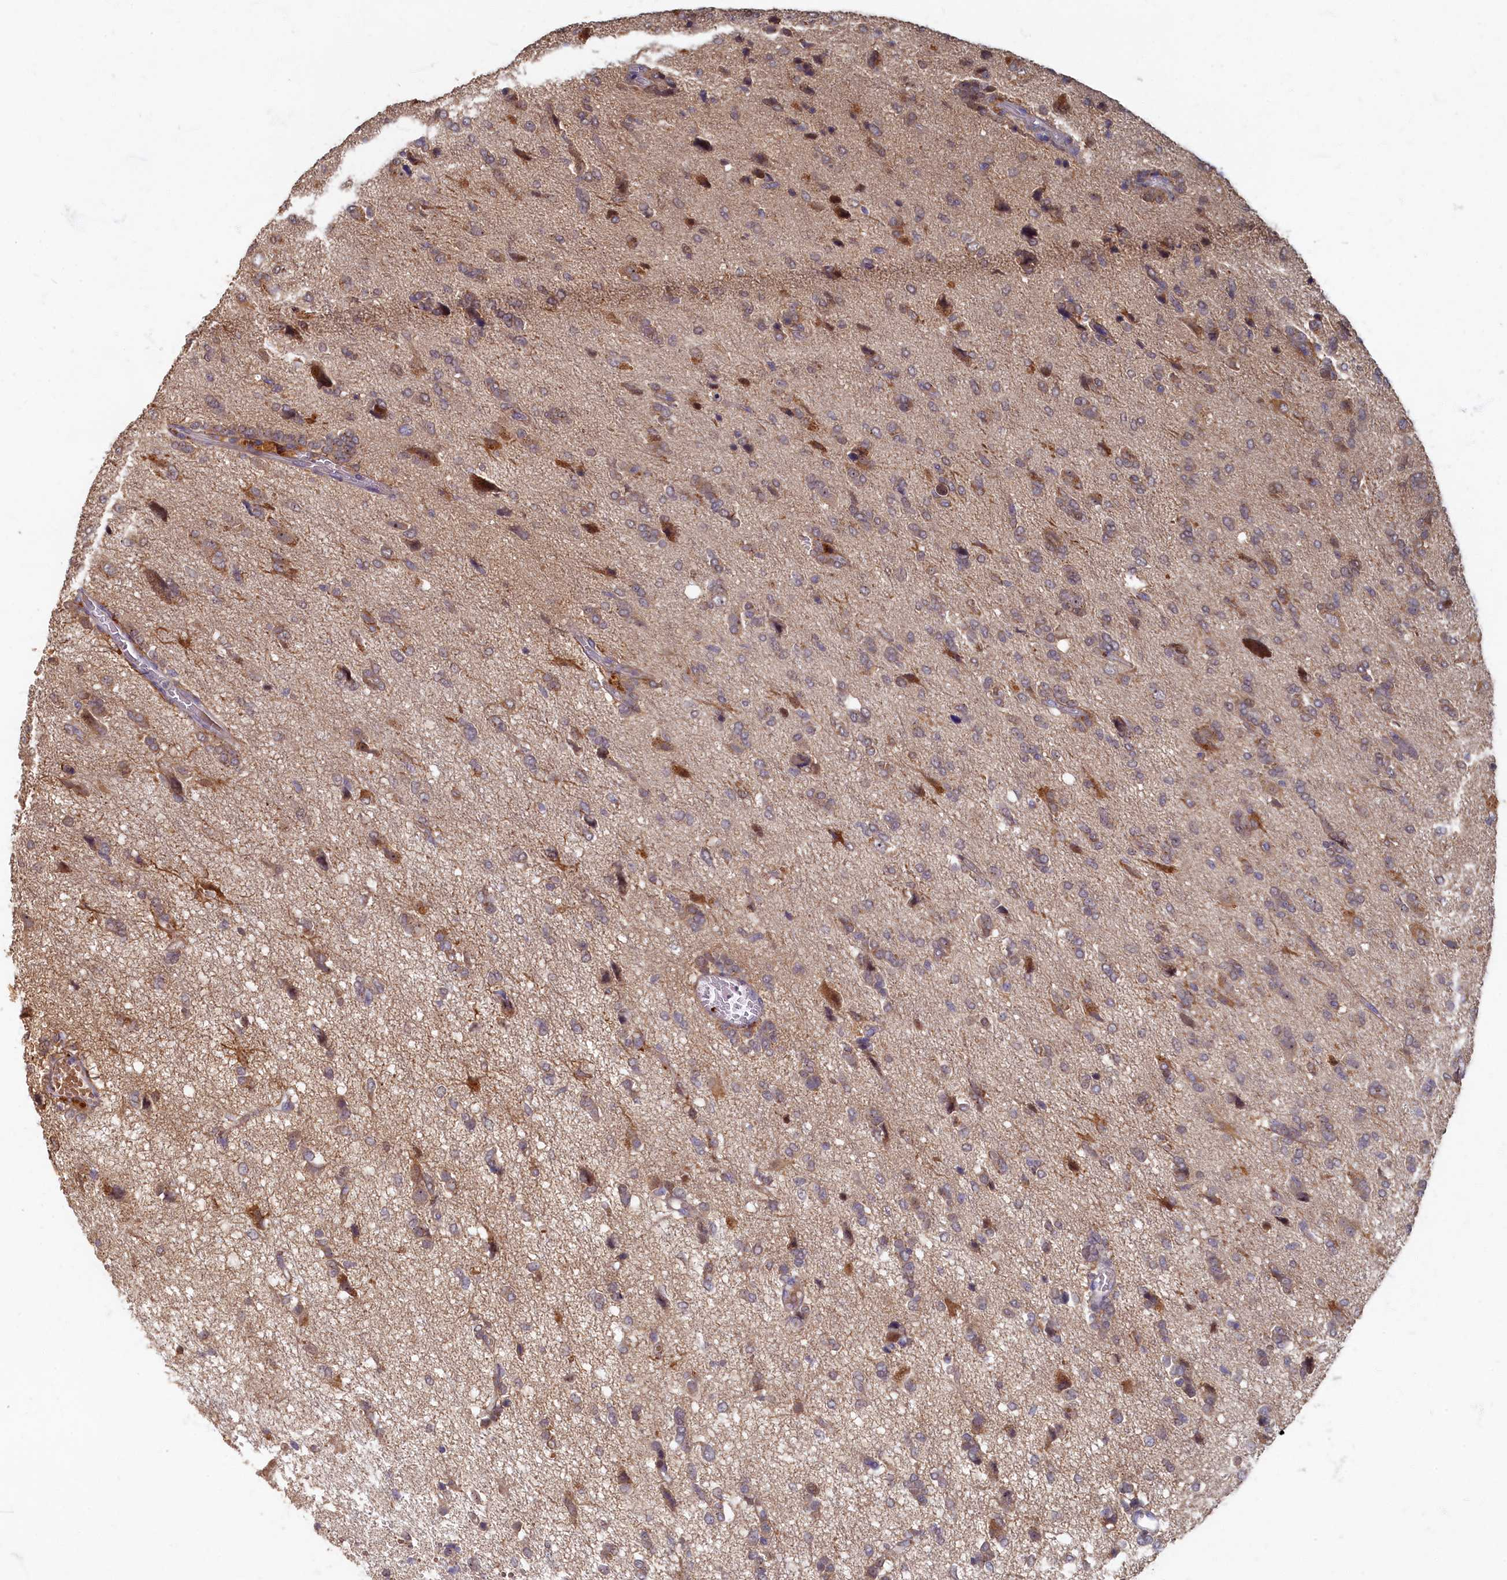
{"staining": {"intensity": "moderate", "quantity": "<25%", "location": "cytoplasmic/membranous"}, "tissue": "glioma", "cell_type": "Tumor cells", "image_type": "cancer", "snomed": [{"axis": "morphology", "description": "Glioma, malignant, High grade"}, {"axis": "topography", "description": "Brain"}], "caption": "Approximately <25% of tumor cells in human high-grade glioma (malignant) exhibit moderate cytoplasmic/membranous protein positivity as visualized by brown immunohistochemical staining.", "gene": "HUNK", "patient": {"sex": "female", "age": 59}}